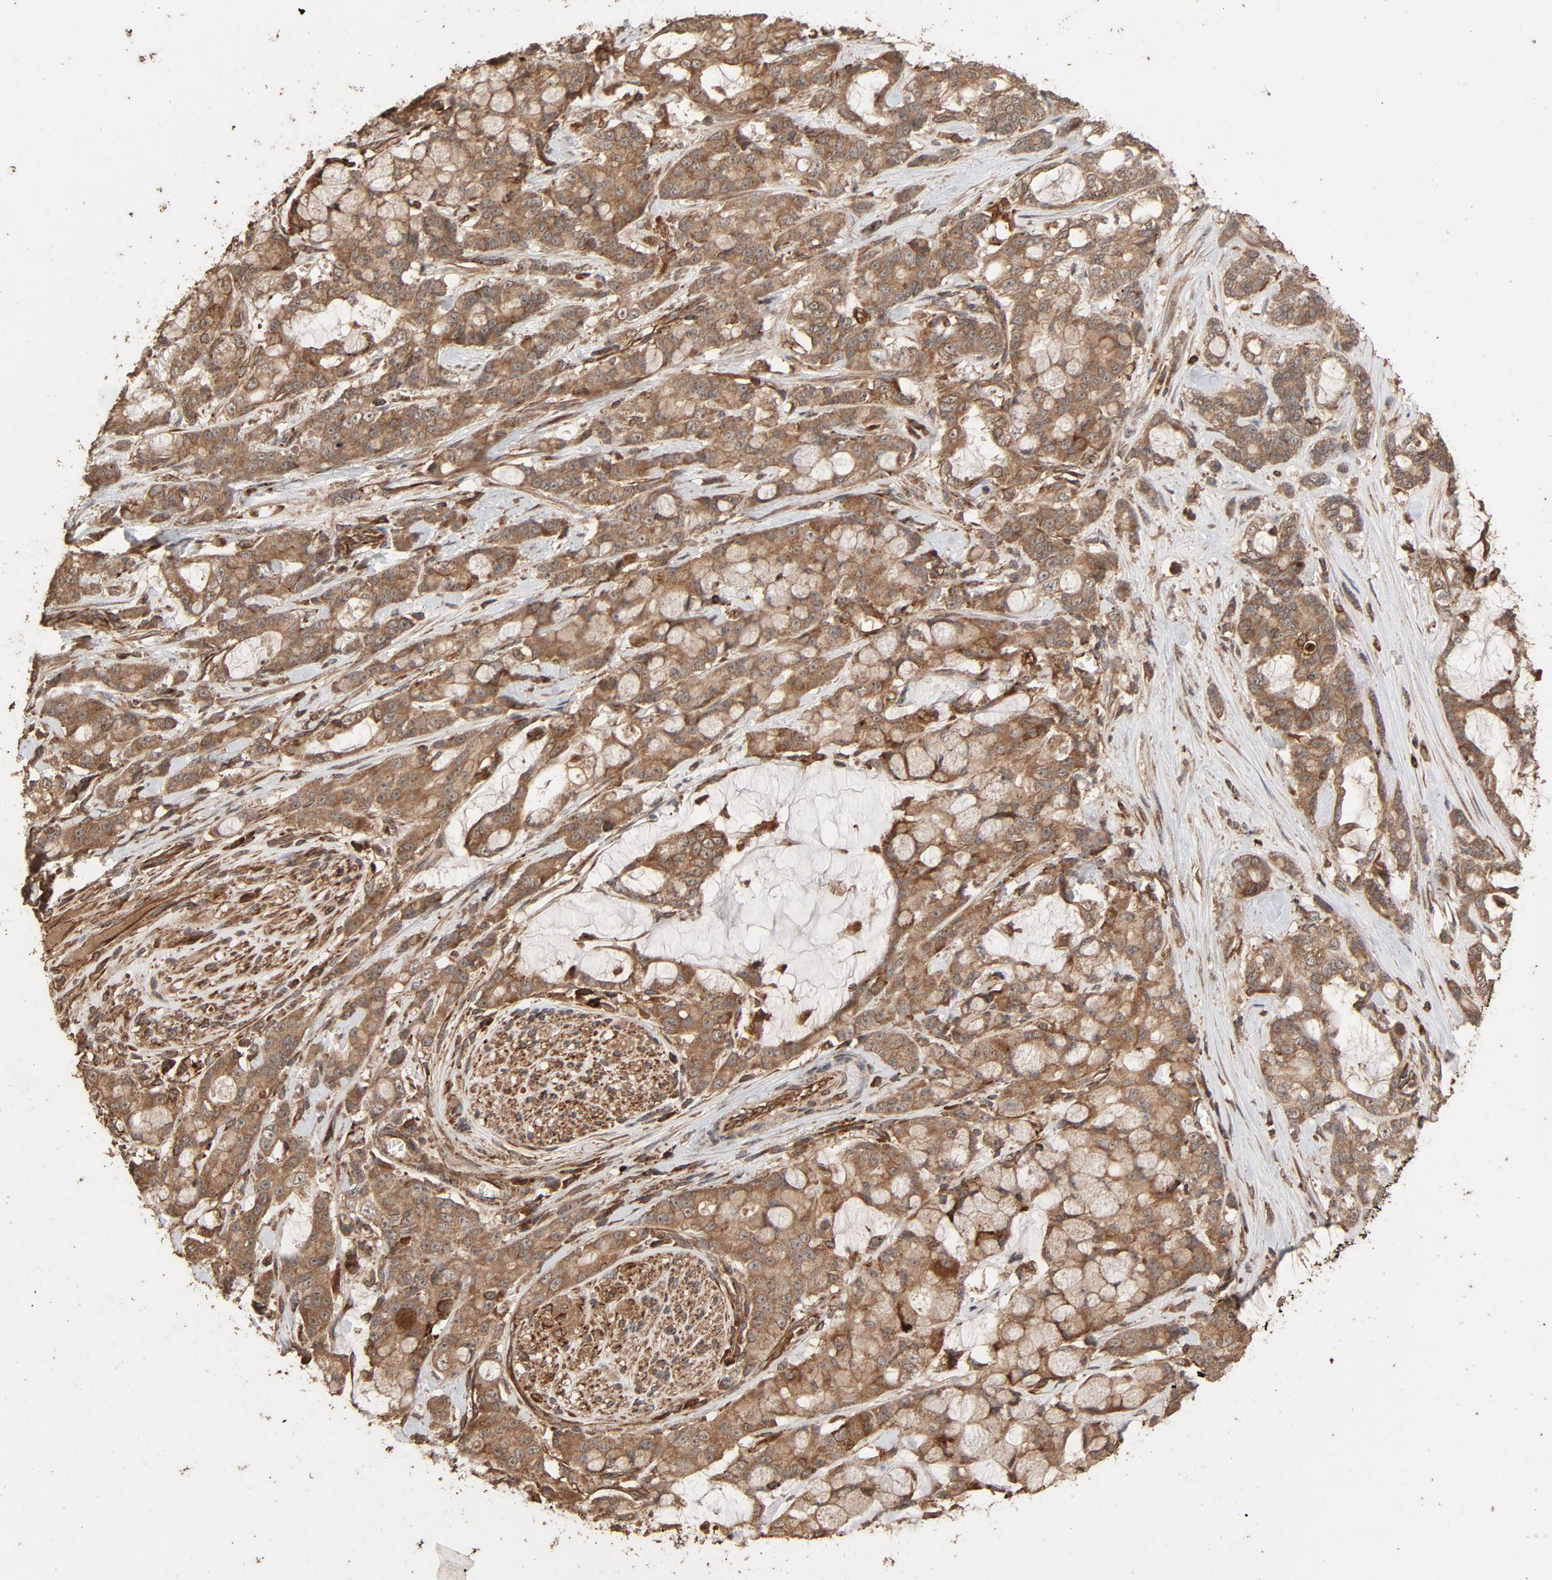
{"staining": {"intensity": "moderate", "quantity": "25%-75%", "location": "cytoplasmic/membranous"}, "tissue": "pancreatic cancer", "cell_type": "Tumor cells", "image_type": "cancer", "snomed": [{"axis": "morphology", "description": "Adenocarcinoma, NOS"}, {"axis": "topography", "description": "Pancreas"}], "caption": "Immunohistochemistry (IHC) of pancreatic cancer (adenocarcinoma) shows medium levels of moderate cytoplasmic/membranous expression in about 25%-75% of tumor cells.", "gene": "RPS6KA6", "patient": {"sex": "female", "age": 73}}